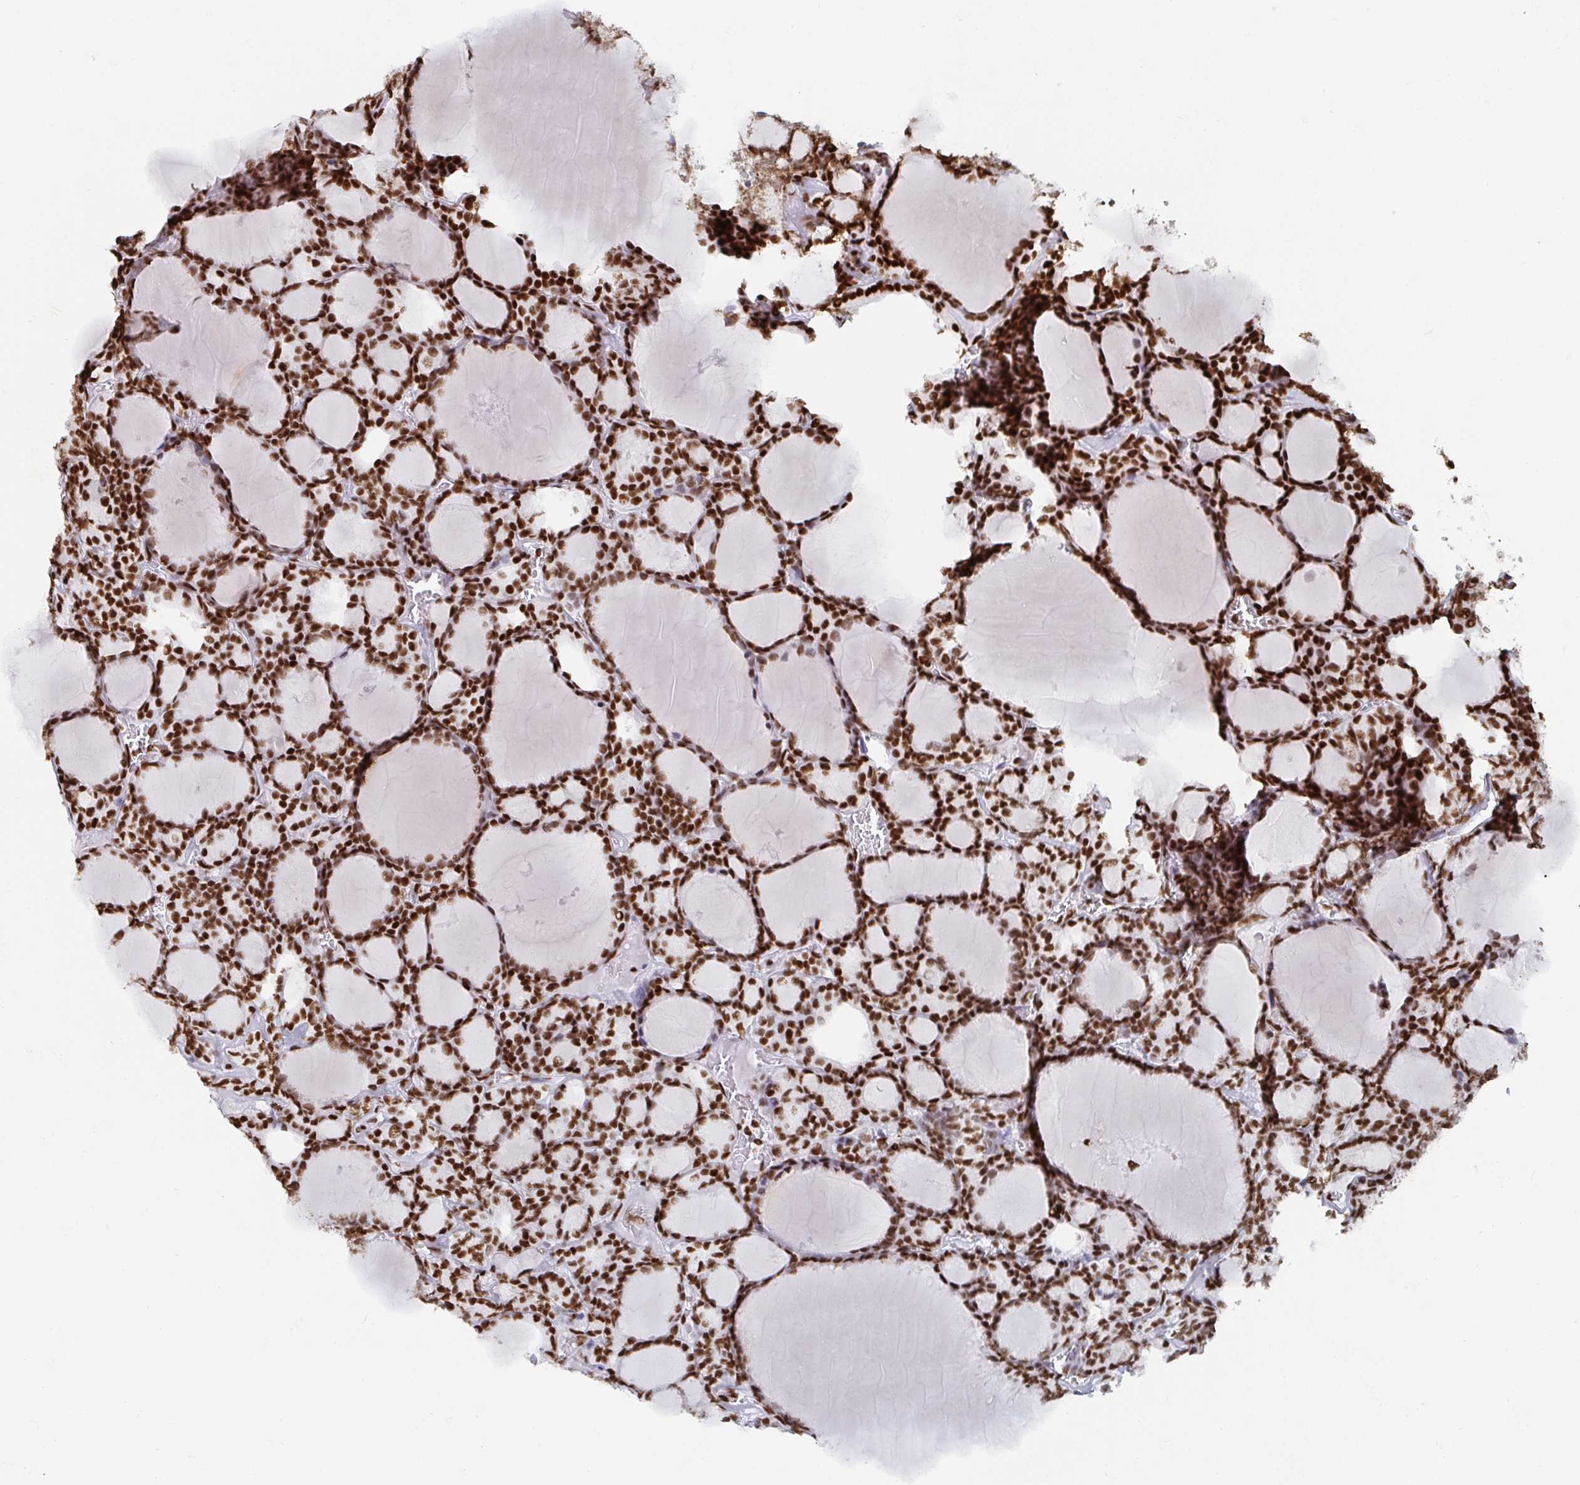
{"staining": {"intensity": "strong", "quantity": ">75%", "location": "nuclear"}, "tissue": "thyroid cancer", "cell_type": "Tumor cells", "image_type": "cancer", "snomed": [{"axis": "morphology", "description": "Follicular adenoma carcinoma, NOS"}, {"axis": "topography", "description": "Thyroid gland"}], "caption": "Immunohistochemistry of human thyroid cancer (follicular adenoma carcinoma) reveals high levels of strong nuclear expression in approximately >75% of tumor cells.", "gene": "EWSR1", "patient": {"sex": "male", "age": 74}}